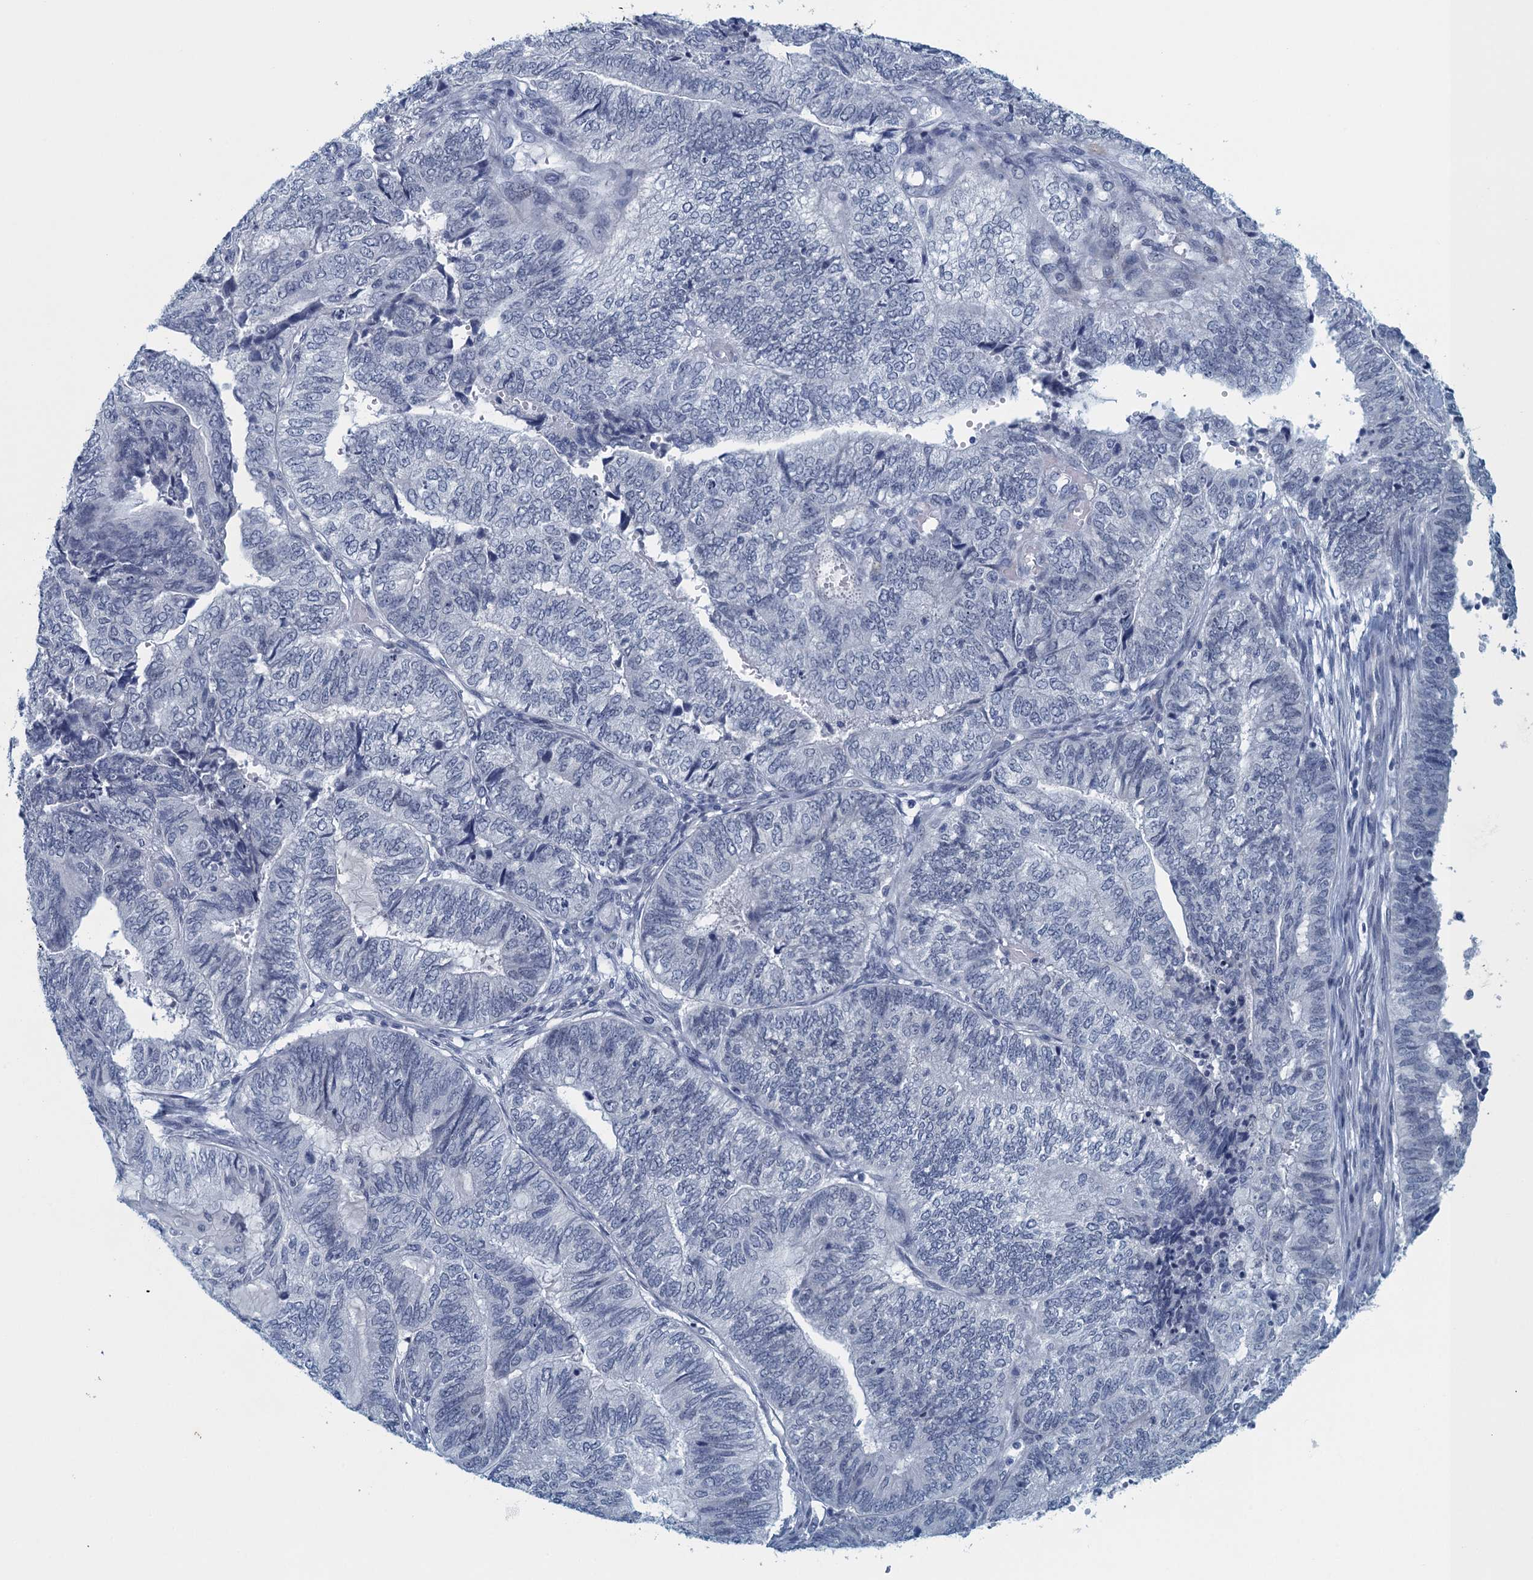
{"staining": {"intensity": "negative", "quantity": "none", "location": "none"}, "tissue": "endometrial cancer", "cell_type": "Tumor cells", "image_type": "cancer", "snomed": [{"axis": "morphology", "description": "Adenocarcinoma, NOS"}, {"axis": "topography", "description": "Uterus"}, {"axis": "topography", "description": "Endometrium"}], "caption": "An image of human endometrial adenocarcinoma is negative for staining in tumor cells. The staining was performed using DAB to visualize the protein expression in brown, while the nuclei were stained in blue with hematoxylin (Magnification: 20x).", "gene": "ENSG00000131152", "patient": {"sex": "female", "age": 70}}